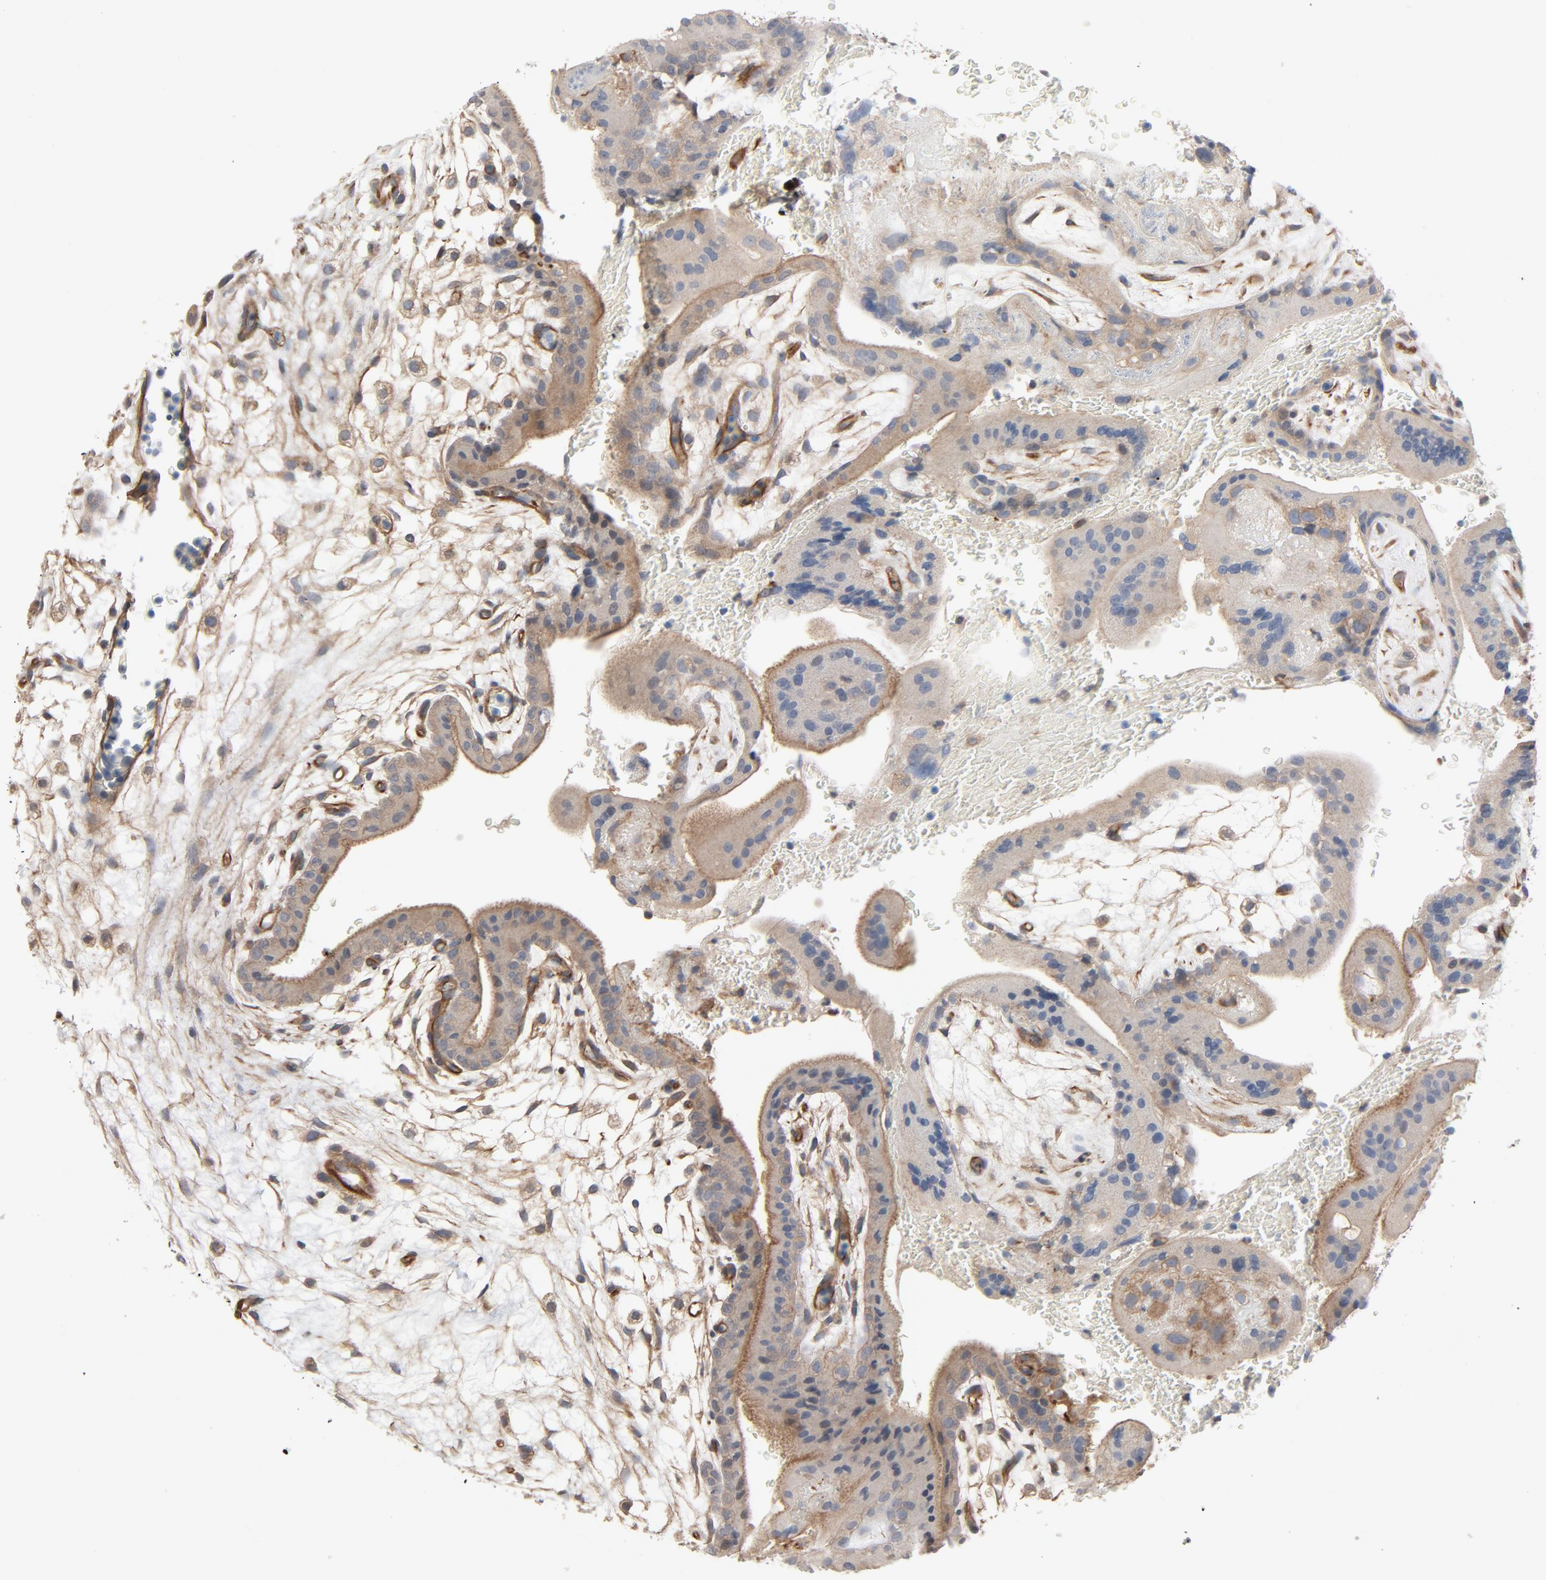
{"staining": {"intensity": "moderate", "quantity": ">75%", "location": "cytoplasmic/membranous"}, "tissue": "placenta", "cell_type": "Decidual cells", "image_type": "normal", "snomed": [{"axis": "morphology", "description": "Normal tissue, NOS"}, {"axis": "topography", "description": "Placenta"}], "caption": "Immunohistochemical staining of unremarkable human placenta demonstrates medium levels of moderate cytoplasmic/membranous positivity in approximately >75% of decidual cells.", "gene": "TRIOBP", "patient": {"sex": "female", "age": 35}}